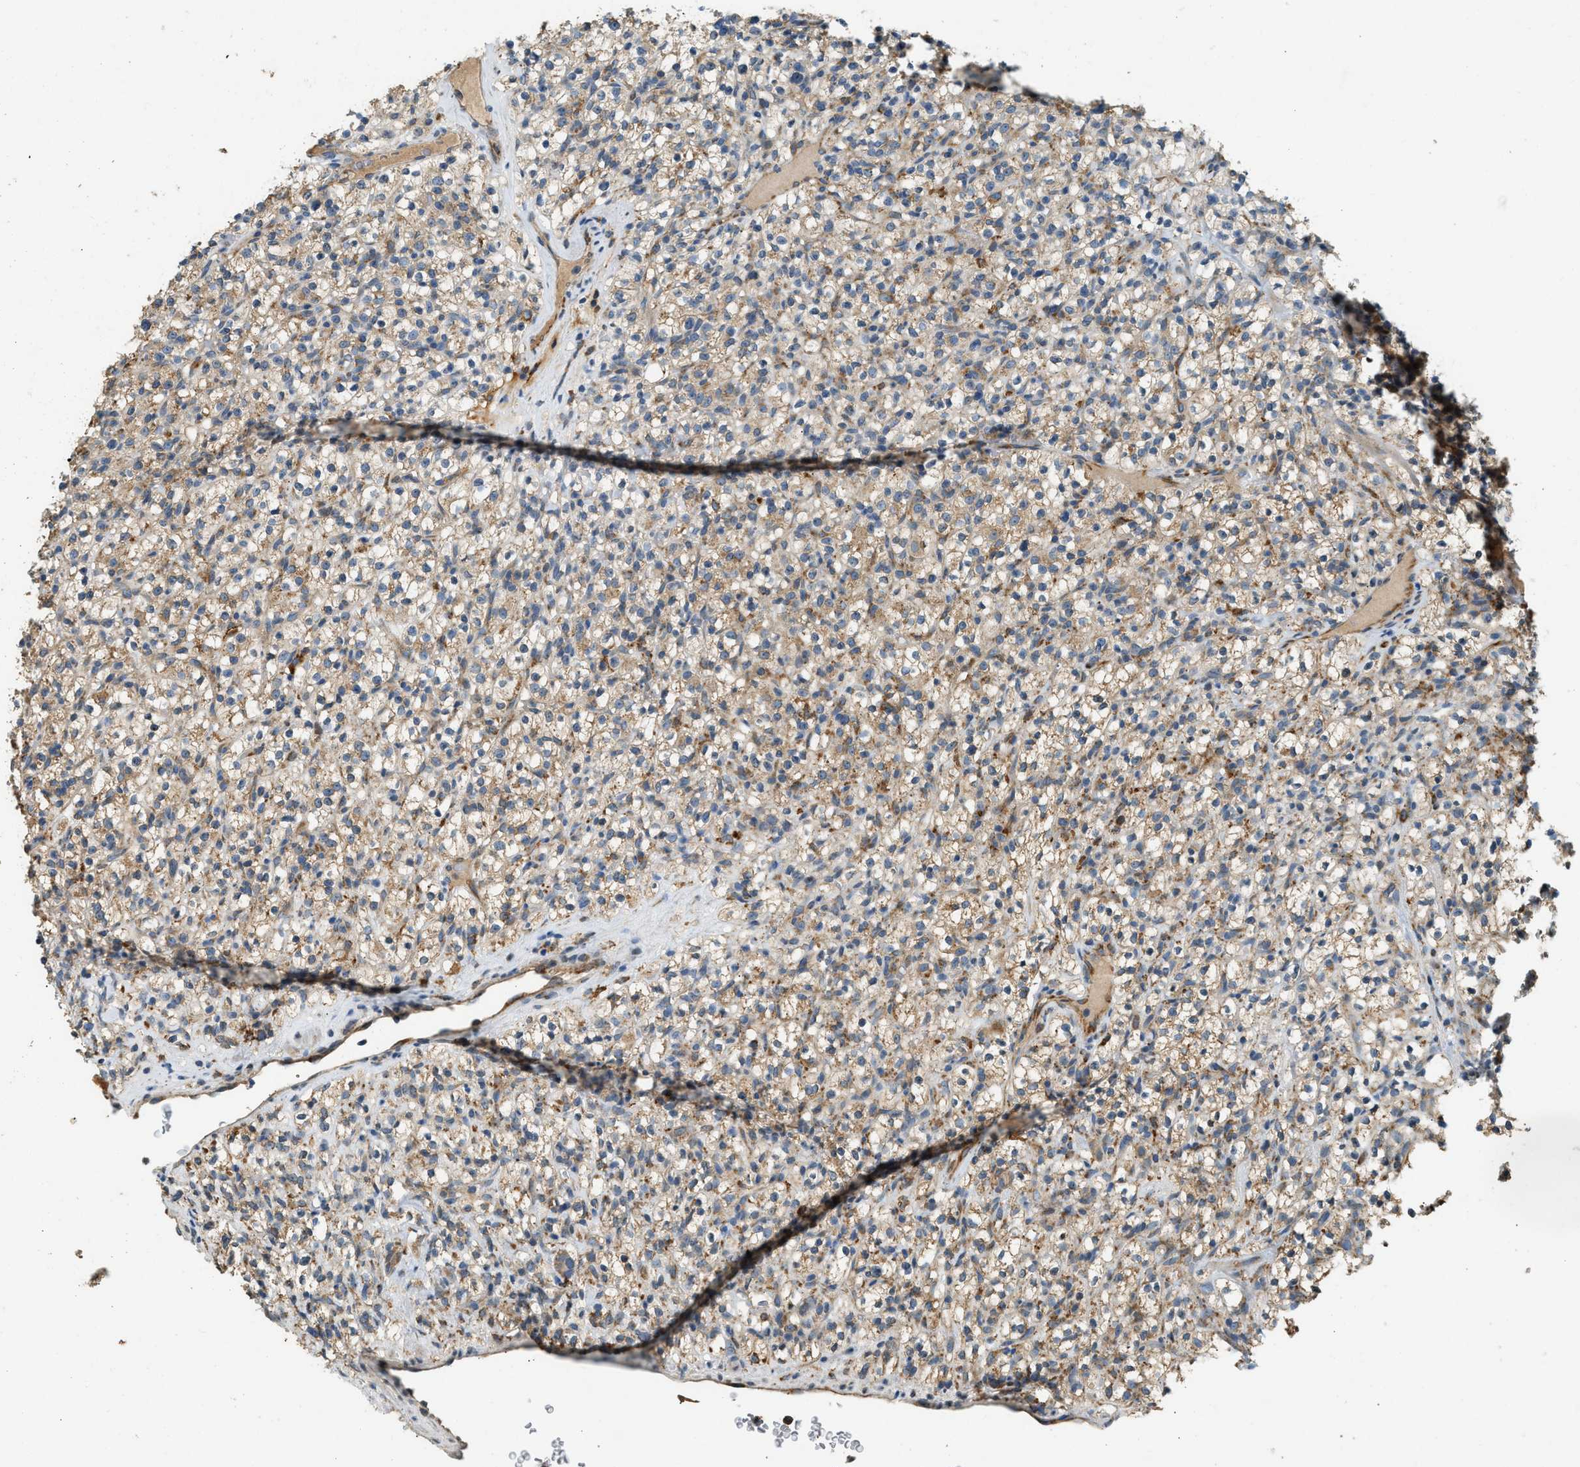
{"staining": {"intensity": "weak", "quantity": ">75%", "location": "cytoplasmic/membranous"}, "tissue": "renal cancer", "cell_type": "Tumor cells", "image_type": "cancer", "snomed": [{"axis": "morphology", "description": "Normal tissue, NOS"}, {"axis": "morphology", "description": "Adenocarcinoma, NOS"}, {"axis": "topography", "description": "Kidney"}], "caption": "DAB (3,3'-diaminobenzidine) immunohistochemical staining of human renal adenocarcinoma shows weak cytoplasmic/membranous protein positivity in approximately >75% of tumor cells. (Brightfield microscopy of DAB IHC at high magnification).", "gene": "CTSB", "patient": {"sex": "female", "age": 72}}